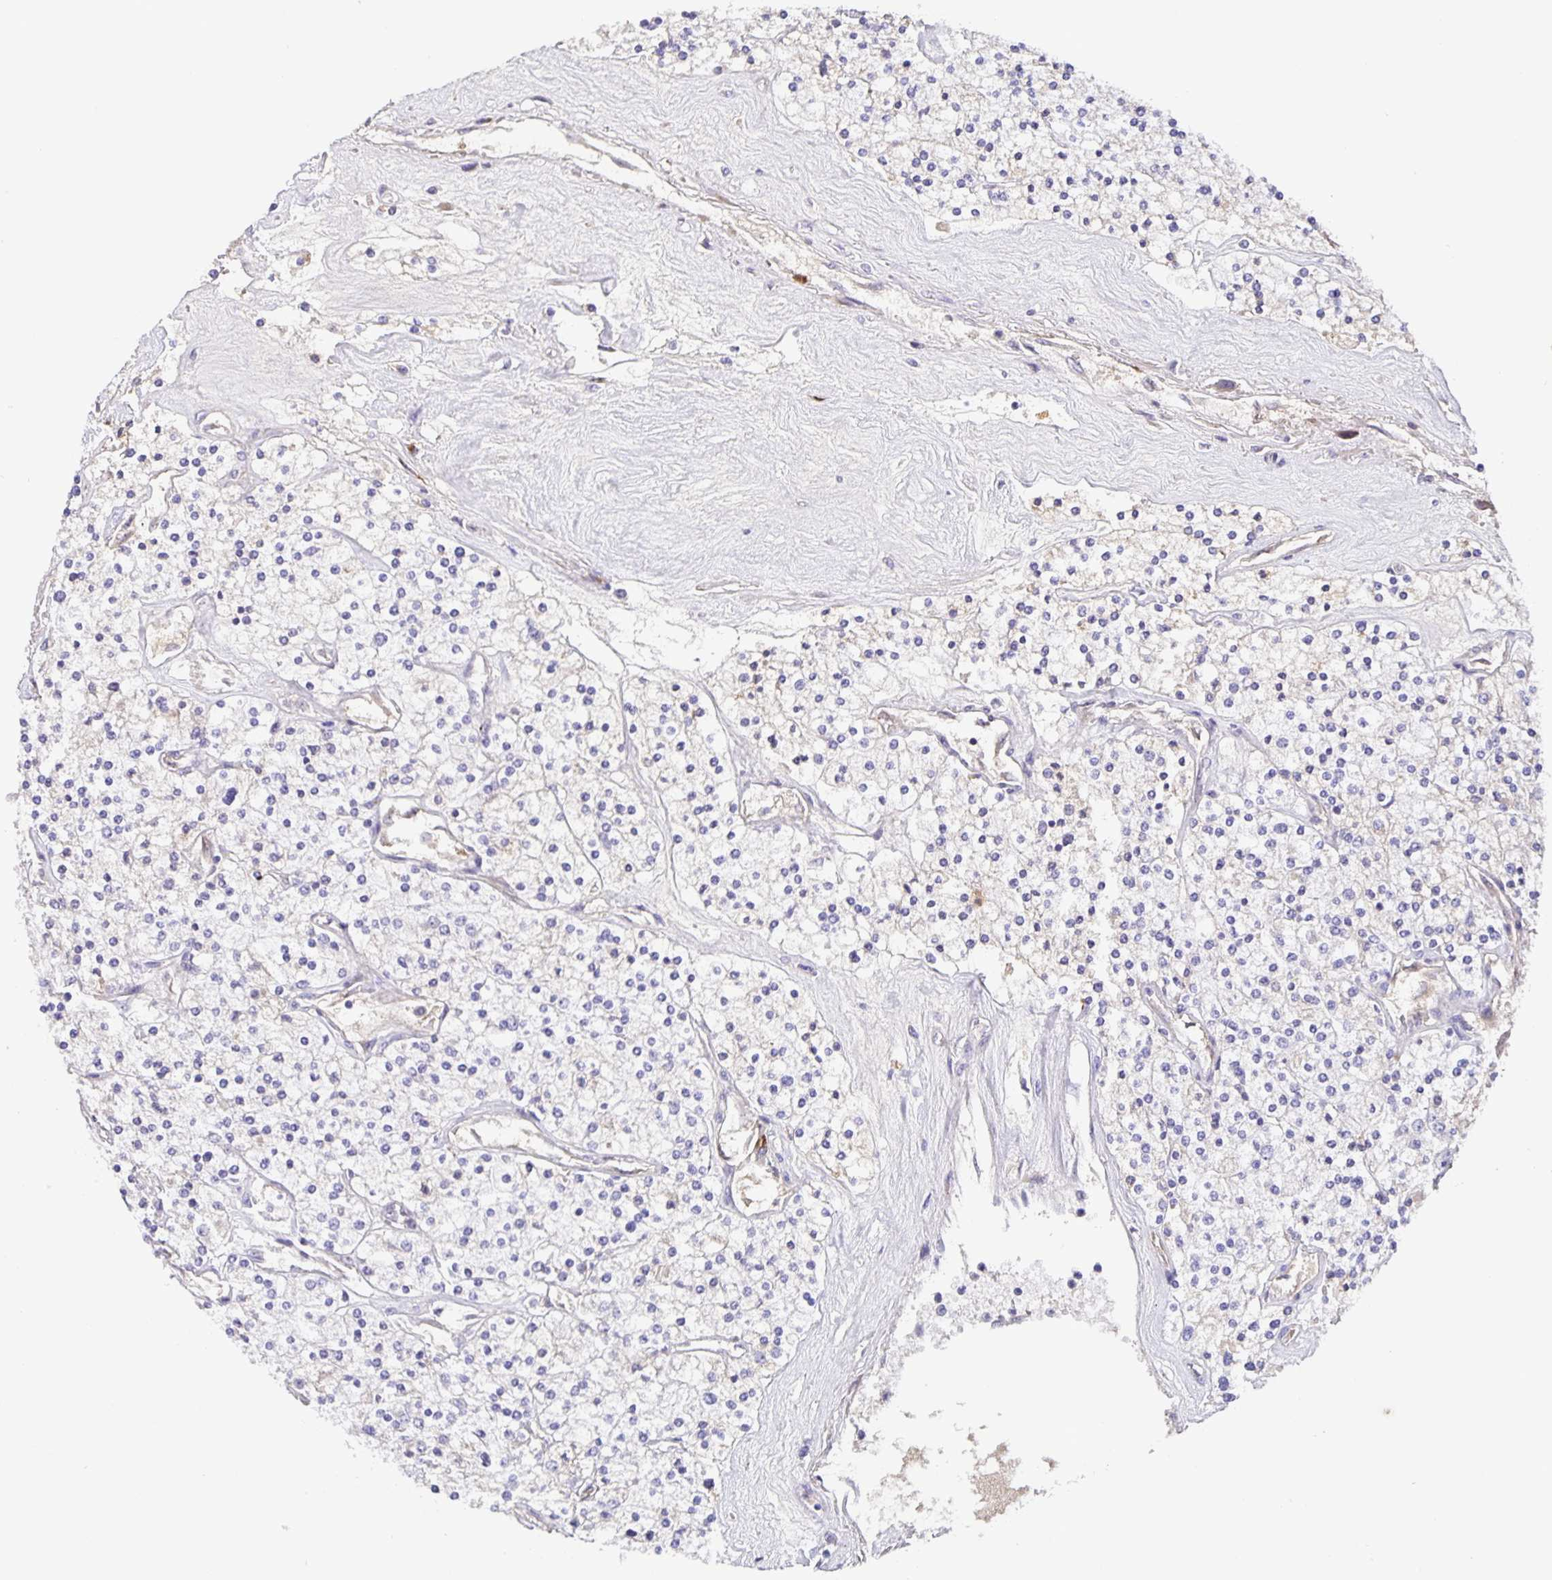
{"staining": {"intensity": "negative", "quantity": "none", "location": "none"}, "tissue": "renal cancer", "cell_type": "Tumor cells", "image_type": "cancer", "snomed": [{"axis": "morphology", "description": "Adenocarcinoma, NOS"}, {"axis": "topography", "description": "Kidney"}], "caption": "Renal cancer (adenocarcinoma) was stained to show a protein in brown. There is no significant positivity in tumor cells.", "gene": "EML6", "patient": {"sex": "male", "age": 80}}